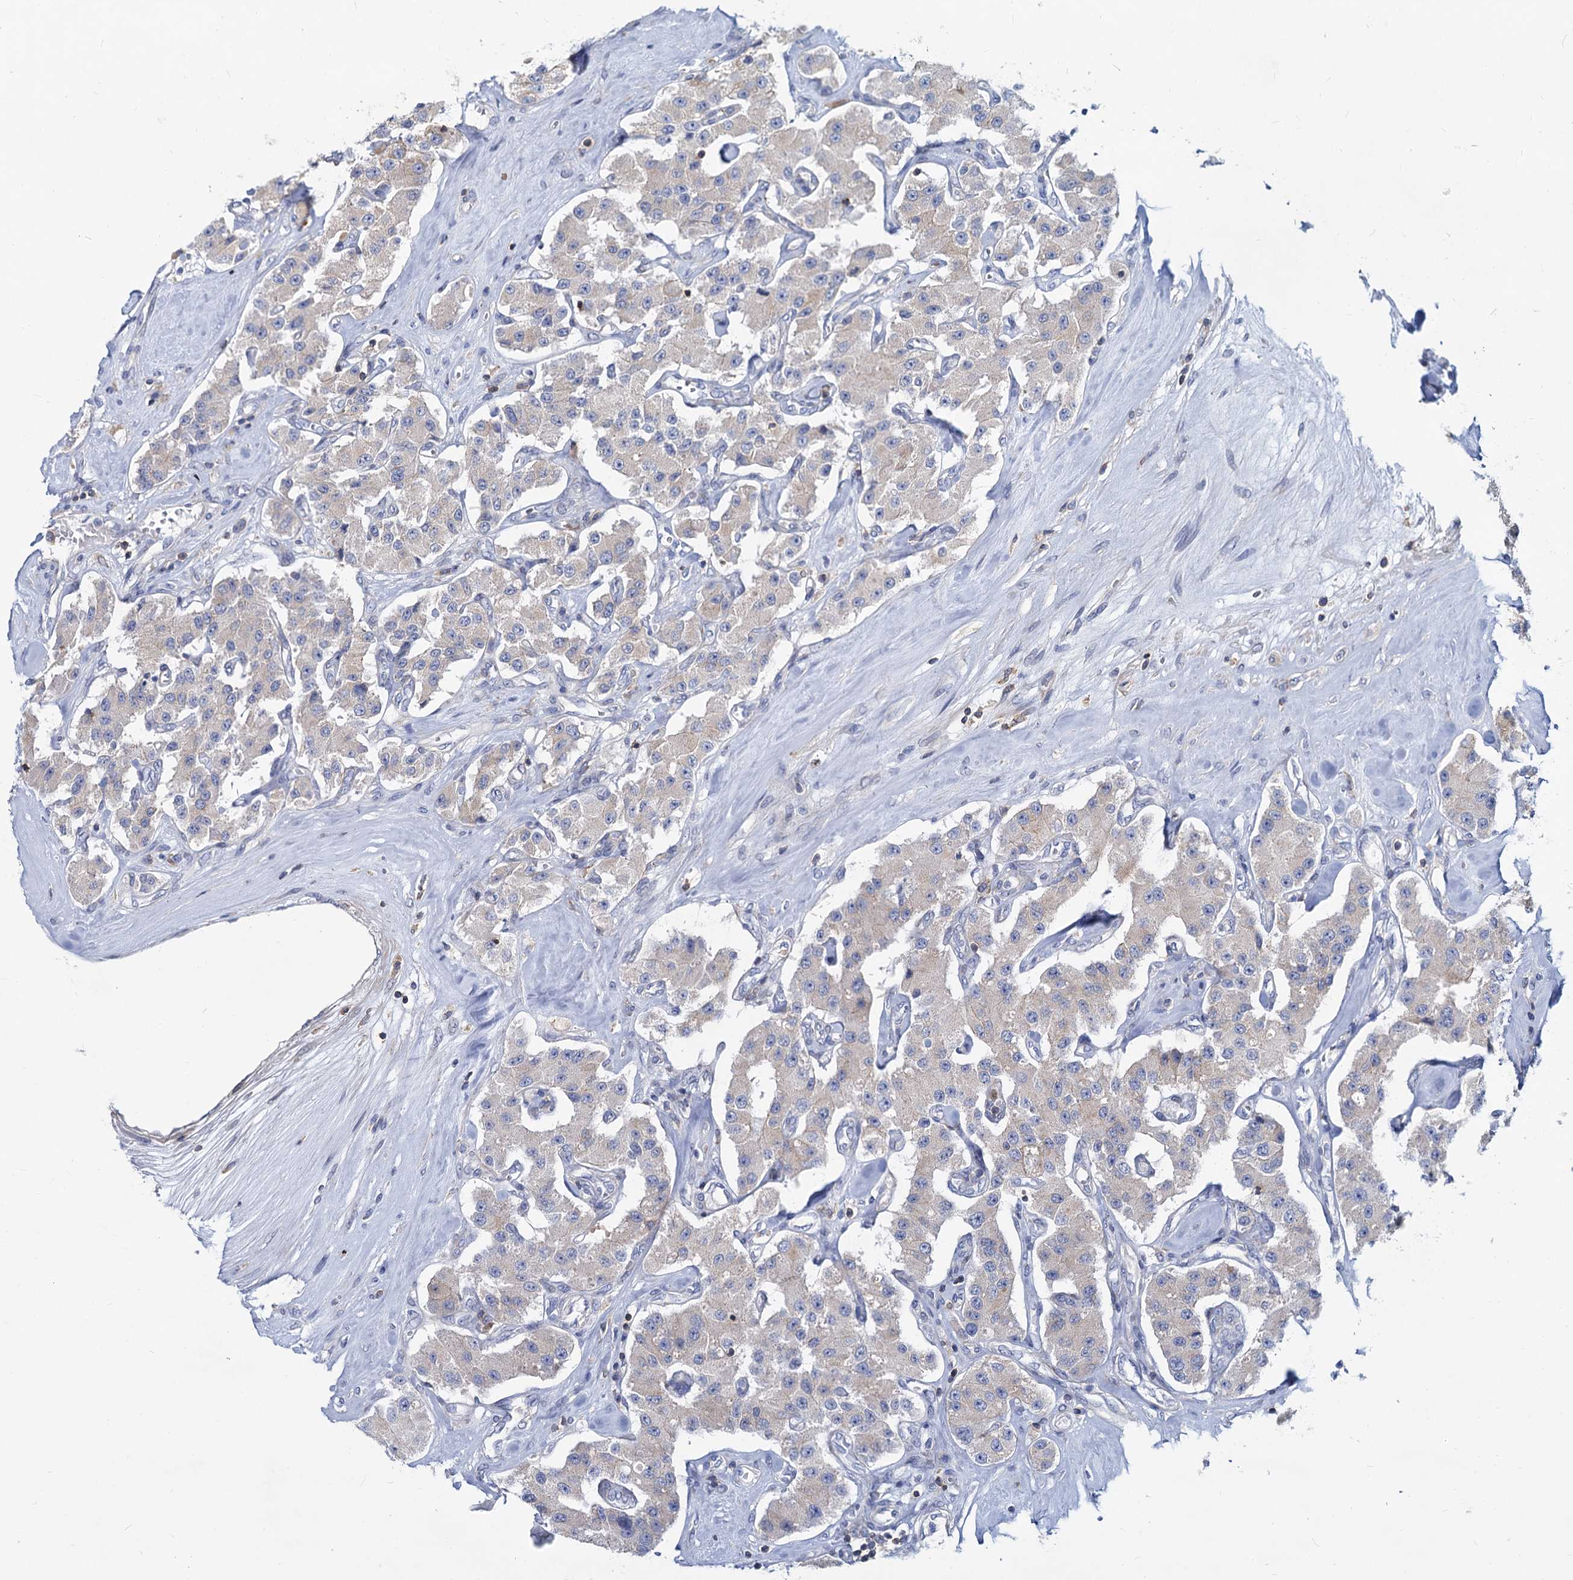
{"staining": {"intensity": "negative", "quantity": "none", "location": "none"}, "tissue": "carcinoid", "cell_type": "Tumor cells", "image_type": "cancer", "snomed": [{"axis": "morphology", "description": "Carcinoid, malignant, NOS"}, {"axis": "topography", "description": "Pancreas"}], "caption": "Immunohistochemistry (IHC) of carcinoid (malignant) shows no positivity in tumor cells. The staining is performed using DAB brown chromogen with nuclei counter-stained in using hematoxylin.", "gene": "LRCH4", "patient": {"sex": "male", "age": 41}}